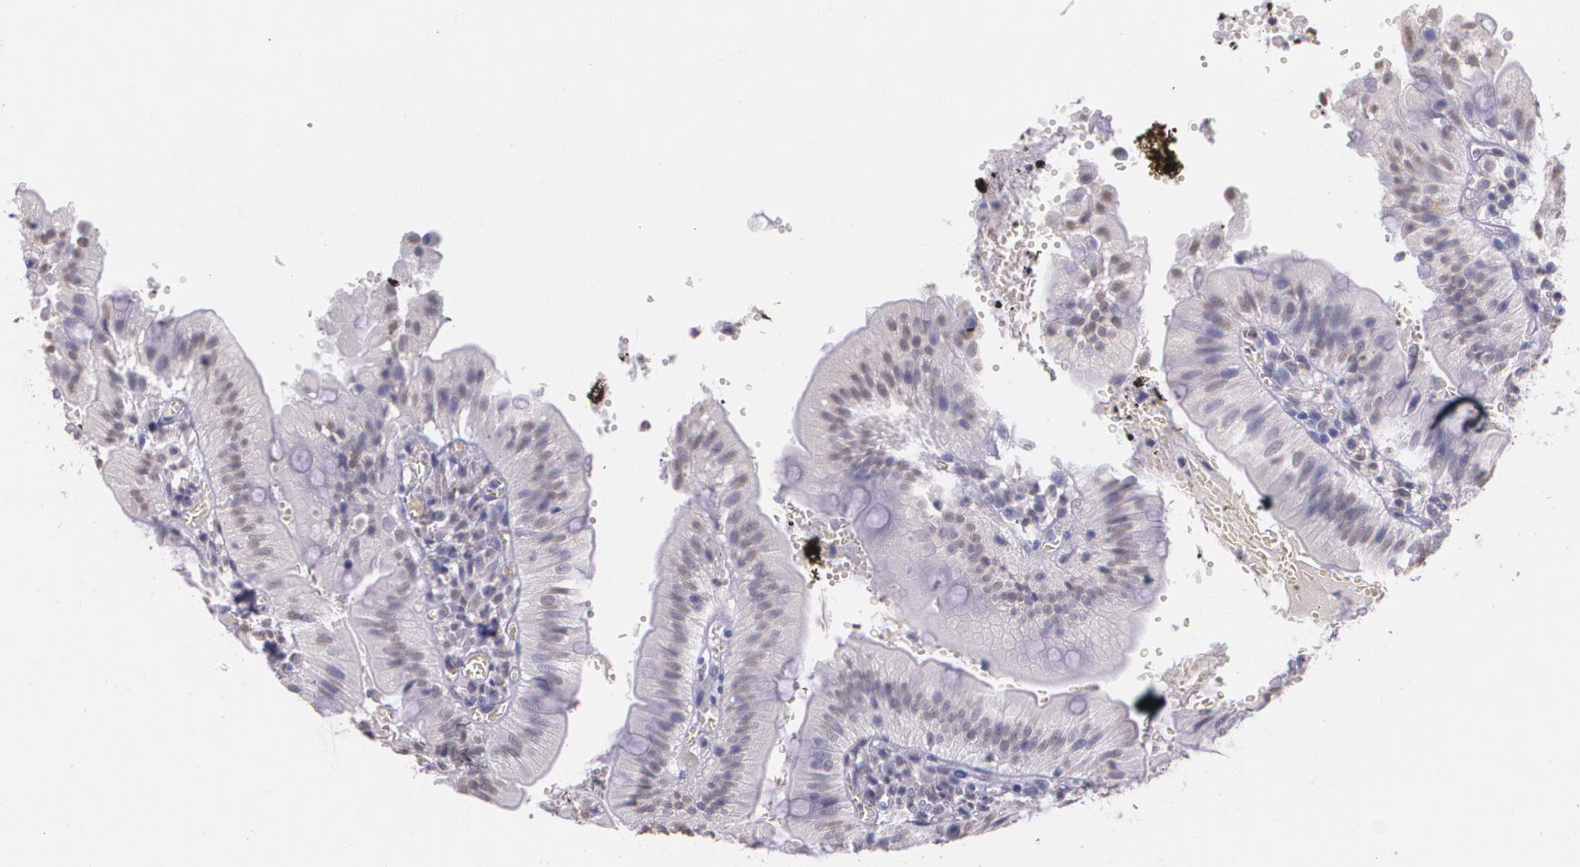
{"staining": {"intensity": "negative", "quantity": "none", "location": "none"}, "tissue": "small intestine", "cell_type": "Glandular cells", "image_type": "normal", "snomed": [{"axis": "morphology", "description": "Normal tissue, NOS"}, {"axis": "topography", "description": "Small intestine"}], "caption": "This is an immunohistochemistry histopathology image of normal human small intestine. There is no staining in glandular cells.", "gene": "RTN1", "patient": {"sex": "male", "age": 71}}